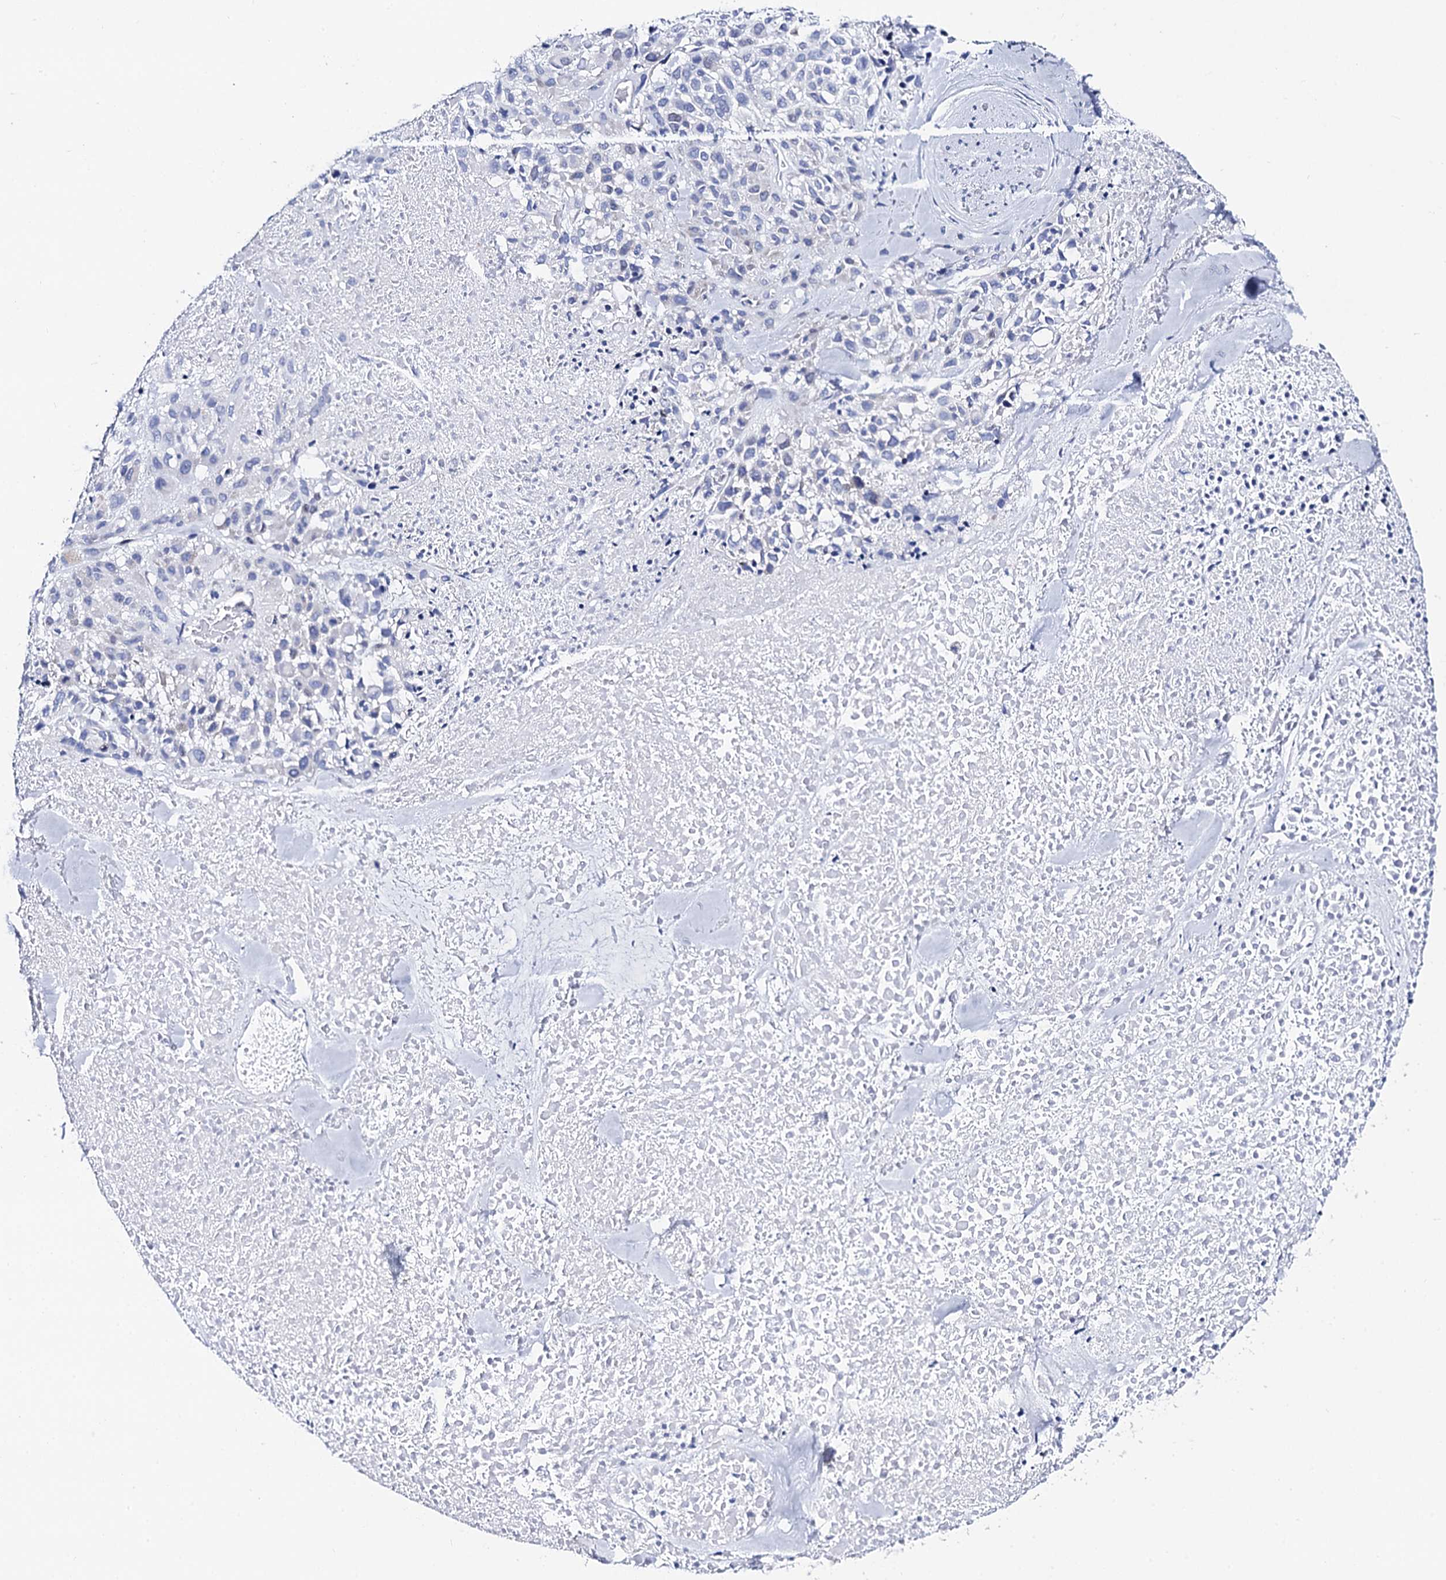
{"staining": {"intensity": "negative", "quantity": "none", "location": "none"}, "tissue": "melanoma", "cell_type": "Tumor cells", "image_type": "cancer", "snomed": [{"axis": "morphology", "description": "Malignant melanoma, Metastatic site"}, {"axis": "topography", "description": "Skin"}], "caption": "Immunohistochemical staining of human melanoma displays no significant positivity in tumor cells. Nuclei are stained in blue.", "gene": "ACADSB", "patient": {"sex": "female", "age": 81}}